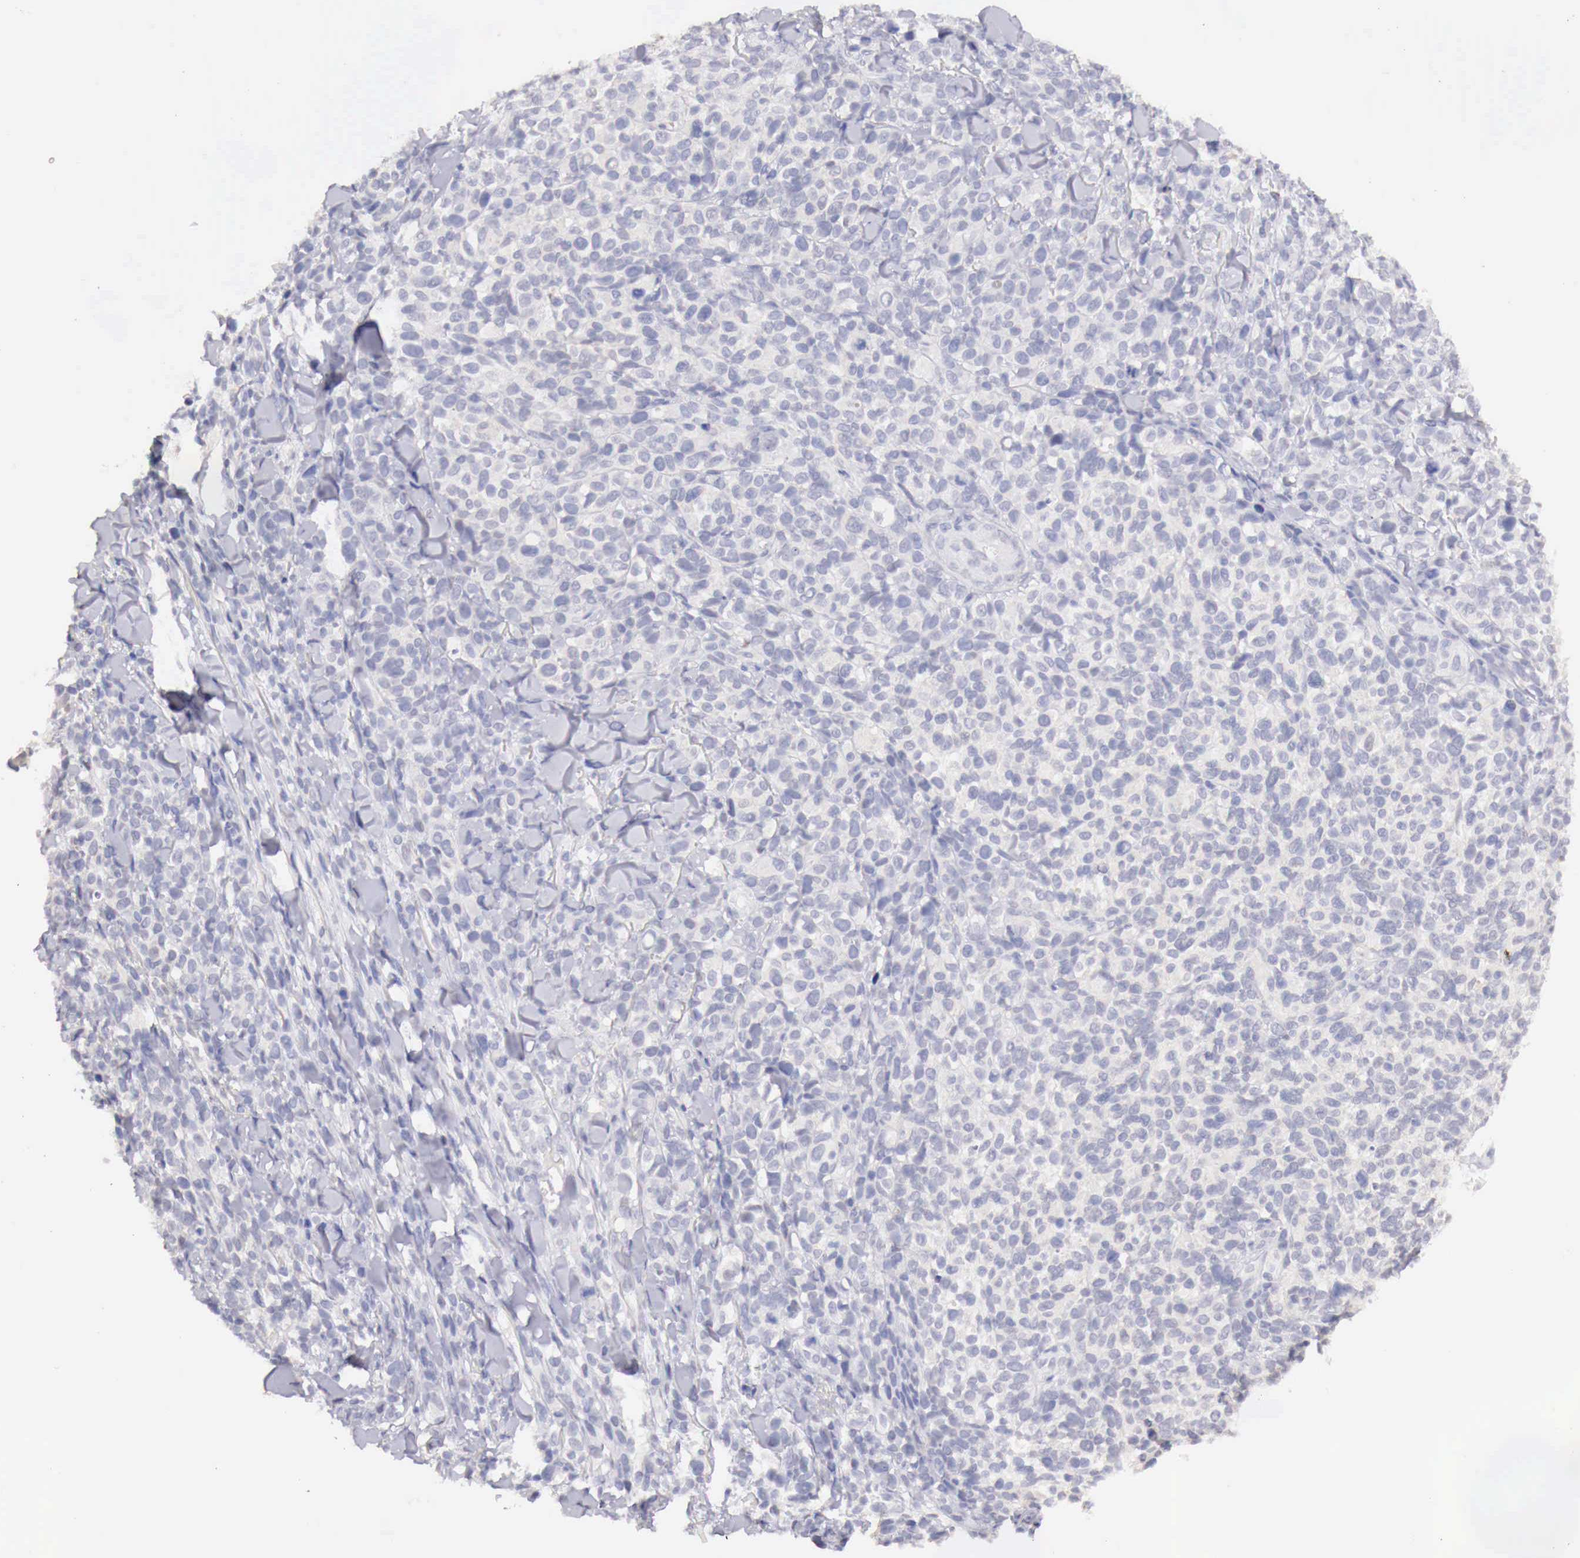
{"staining": {"intensity": "negative", "quantity": "none", "location": "none"}, "tissue": "melanoma", "cell_type": "Tumor cells", "image_type": "cancer", "snomed": [{"axis": "morphology", "description": "Malignant melanoma, NOS"}, {"axis": "topography", "description": "Skin"}], "caption": "The immunohistochemistry image has no significant expression in tumor cells of melanoma tissue.", "gene": "UBA1", "patient": {"sex": "female", "age": 85}}